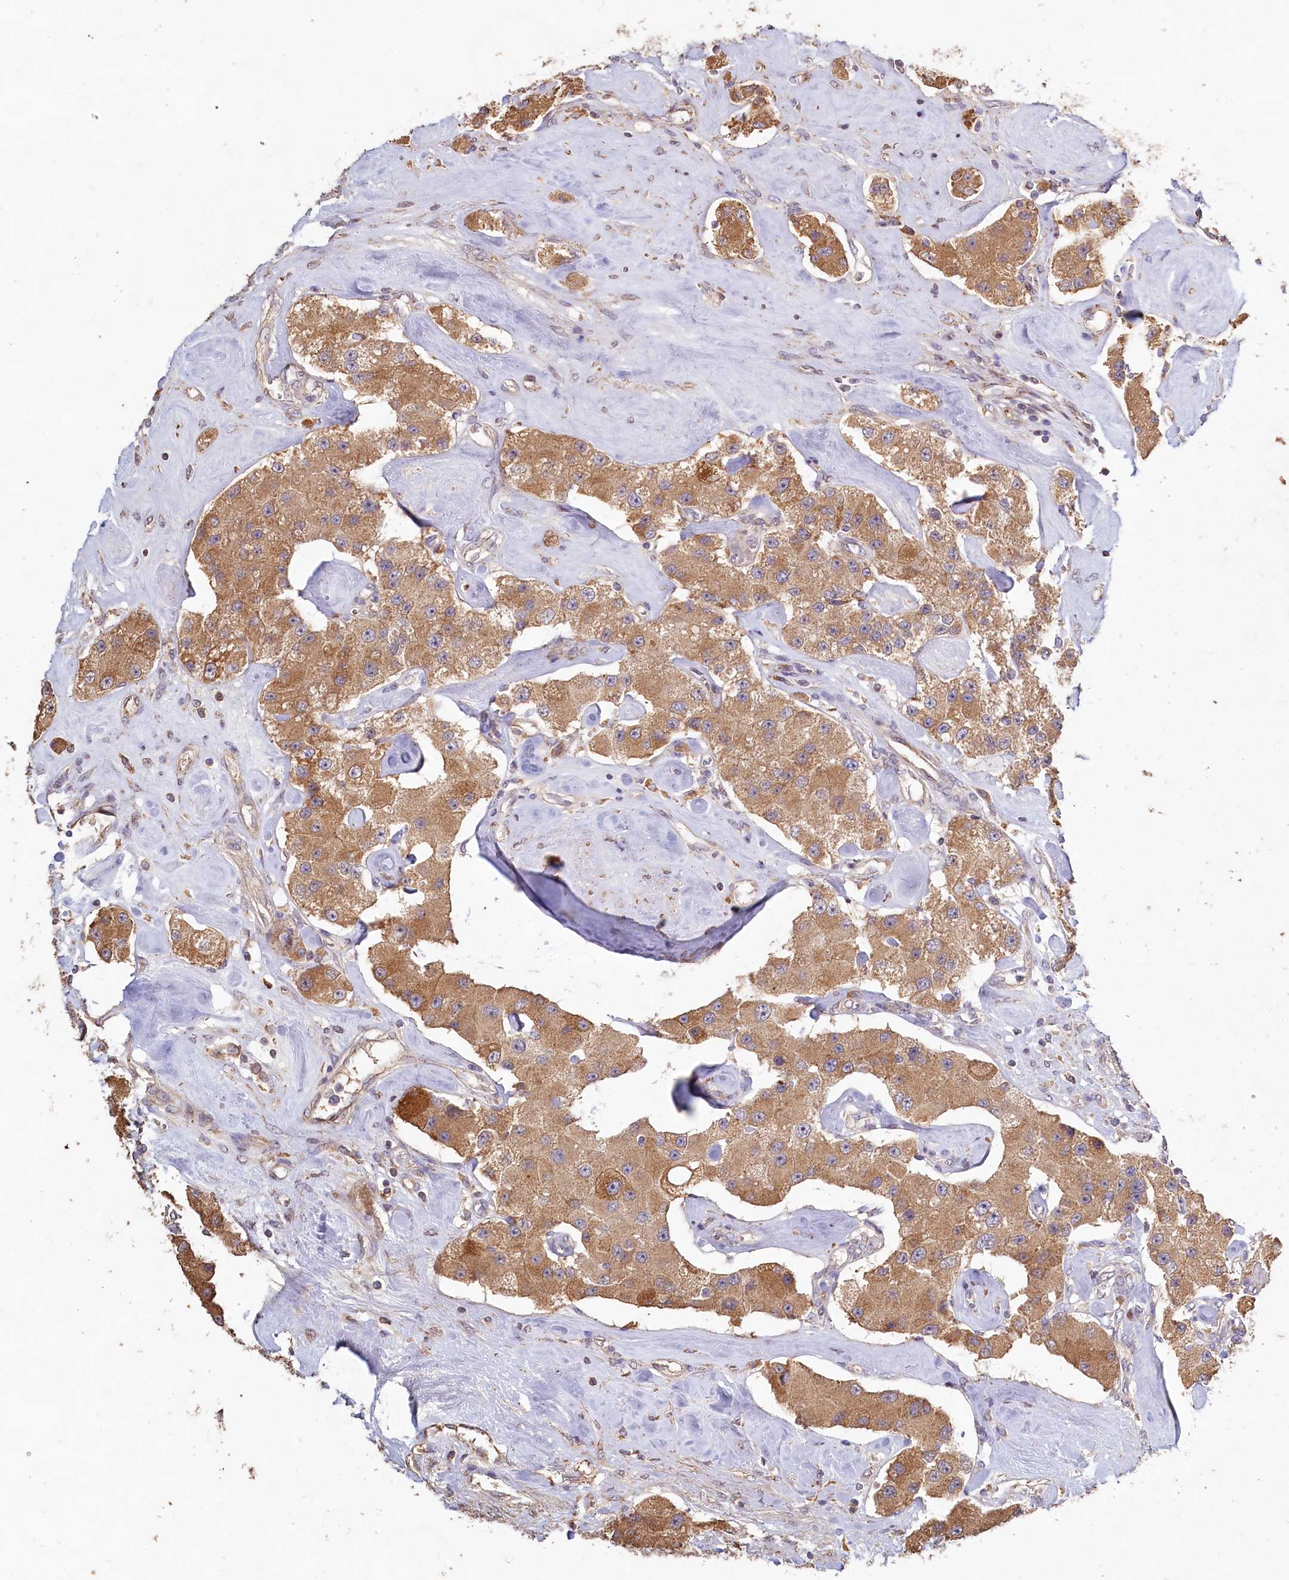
{"staining": {"intensity": "moderate", "quantity": ">75%", "location": "cytoplasmic/membranous"}, "tissue": "carcinoid", "cell_type": "Tumor cells", "image_type": "cancer", "snomed": [{"axis": "morphology", "description": "Carcinoid, malignant, NOS"}, {"axis": "topography", "description": "Pancreas"}], "caption": "Immunohistochemistry (IHC) (DAB (3,3'-diaminobenzidine)) staining of human carcinoid displays moderate cytoplasmic/membranous protein positivity in approximately >75% of tumor cells.", "gene": "FUNDC1", "patient": {"sex": "male", "age": 41}}